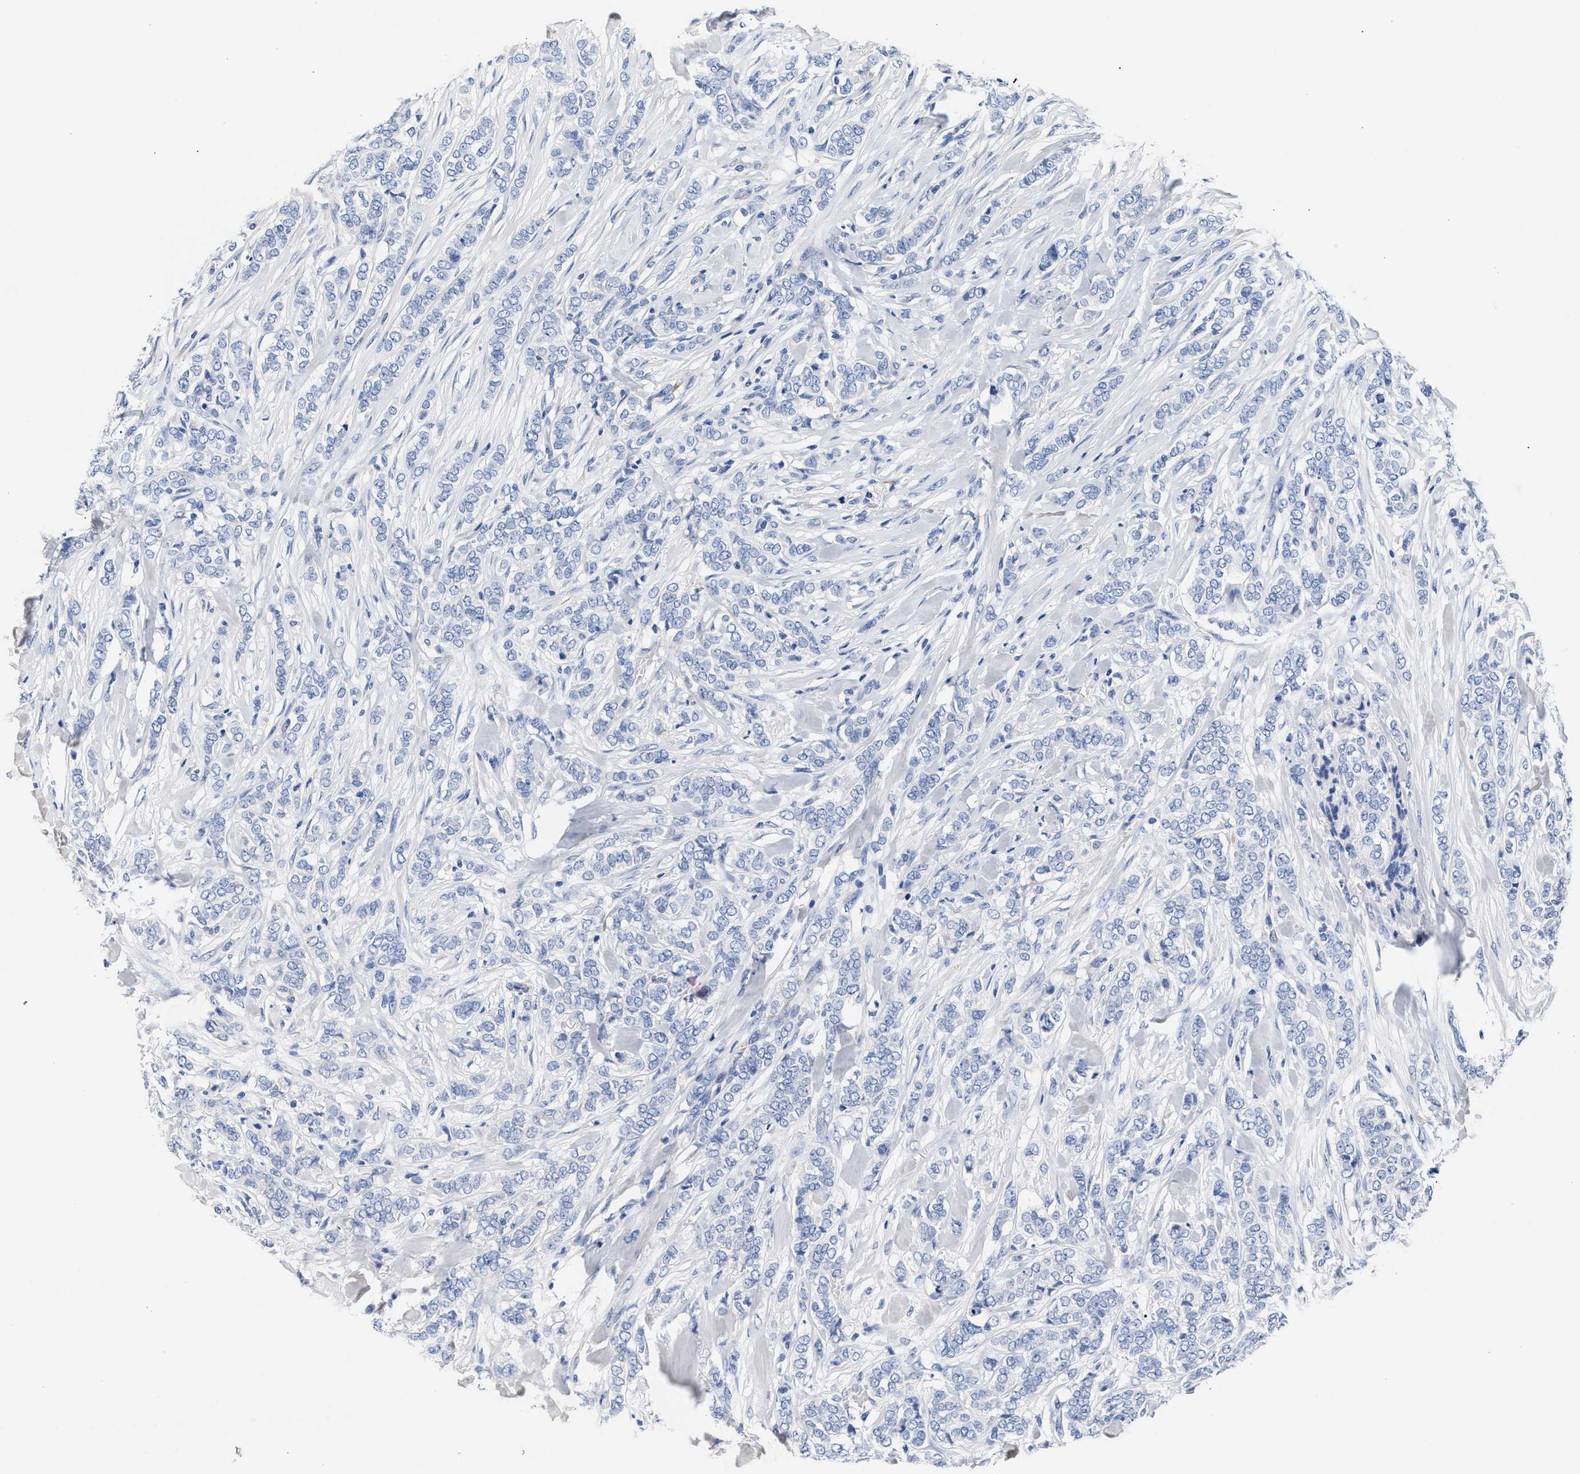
{"staining": {"intensity": "negative", "quantity": "none", "location": "none"}, "tissue": "breast cancer", "cell_type": "Tumor cells", "image_type": "cancer", "snomed": [{"axis": "morphology", "description": "Lobular carcinoma"}, {"axis": "topography", "description": "Skin"}, {"axis": "topography", "description": "Breast"}], "caption": "Immunohistochemistry photomicrograph of neoplastic tissue: breast lobular carcinoma stained with DAB (3,3'-diaminobenzidine) exhibits no significant protein positivity in tumor cells. The staining is performed using DAB brown chromogen with nuclei counter-stained in using hematoxylin.", "gene": "ACTL7B", "patient": {"sex": "female", "age": 46}}